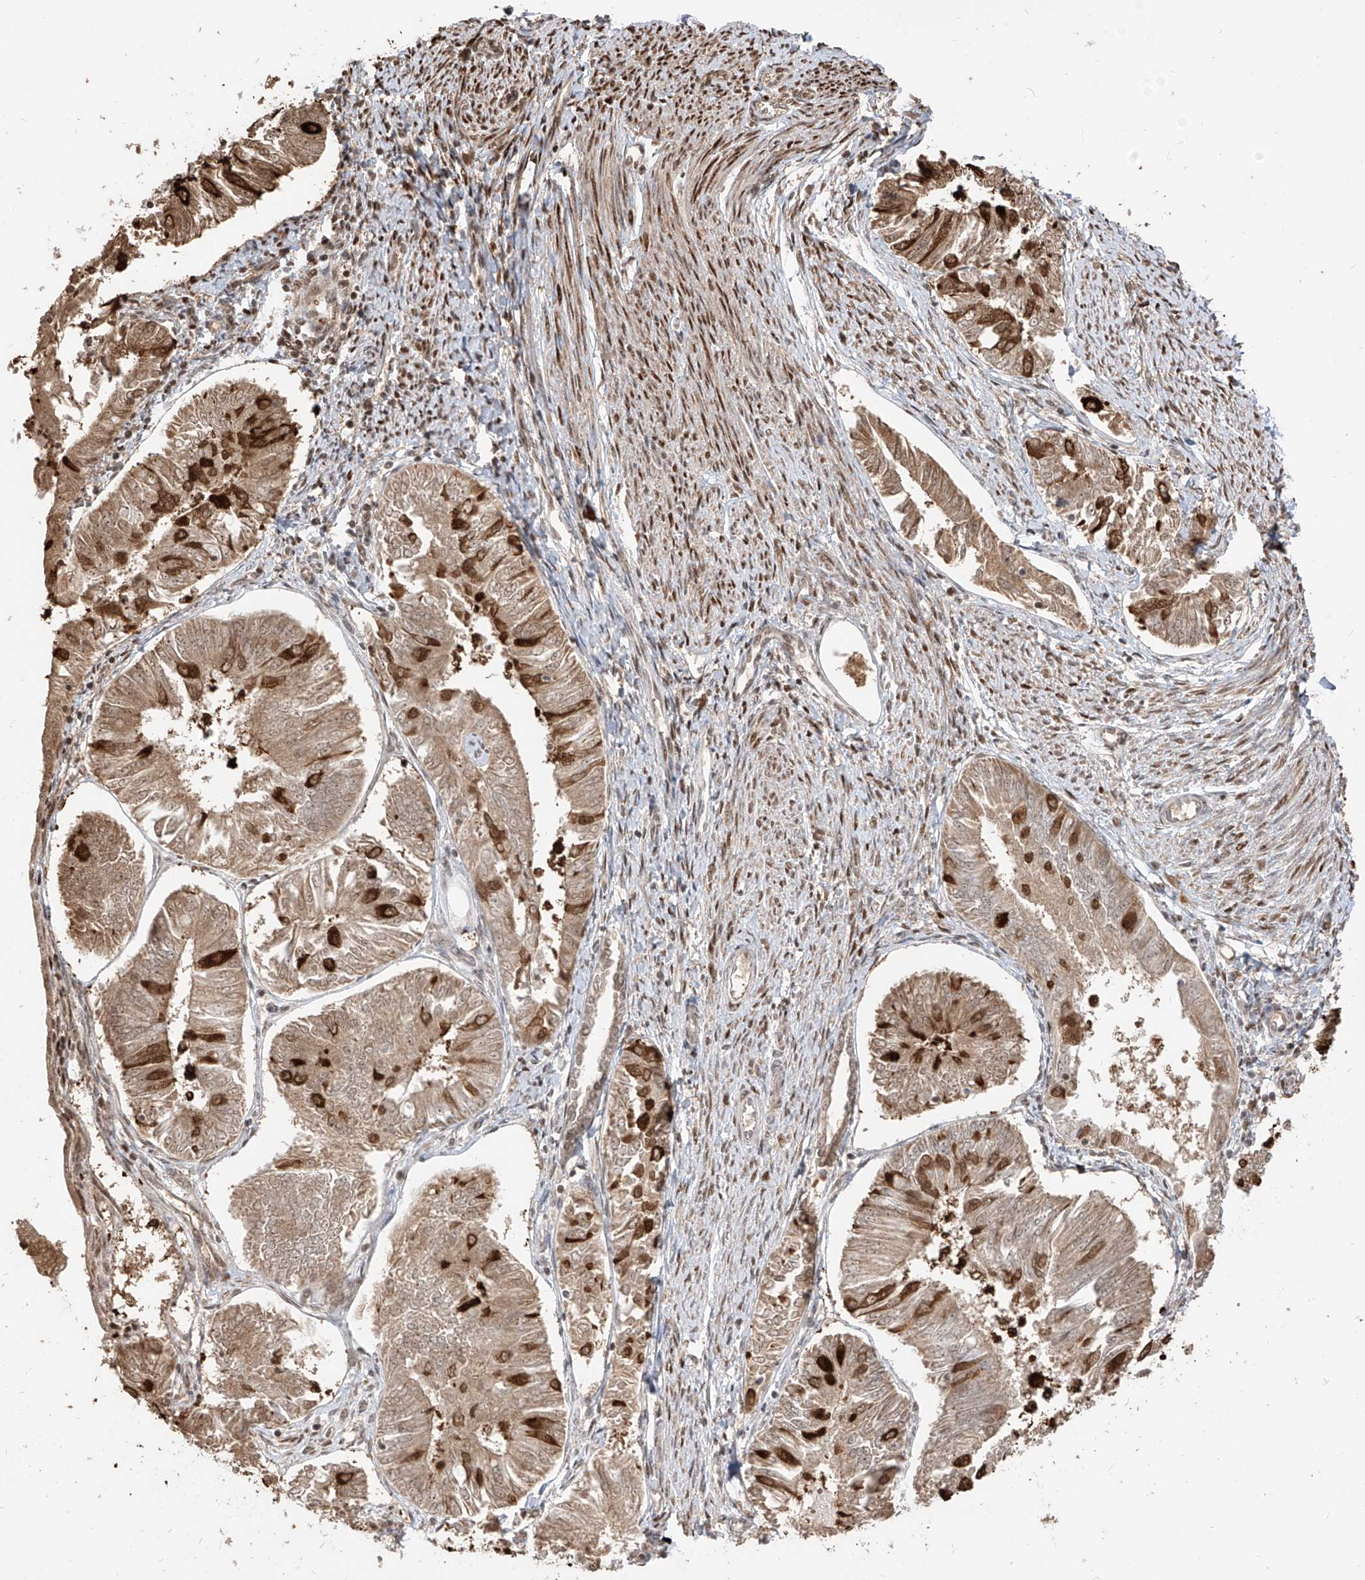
{"staining": {"intensity": "weak", "quantity": ">75%", "location": "cytoplasmic/membranous"}, "tissue": "endometrial cancer", "cell_type": "Tumor cells", "image_type": "cancer", "snomed": [{"axis": "morphology", "description": "Adenocarcinoma, NOS"}, {"axis": "topography", "description": "Endometrium"}], "caption": "About >75% of tumor cells in endometrial adenocarcinoma exhibit weak cytoplasmic/membranous protein staining as visualized by brown immunohistochemical staining.", "gene": "VMP1", "patient": {"sex": "female", "age": 58}}